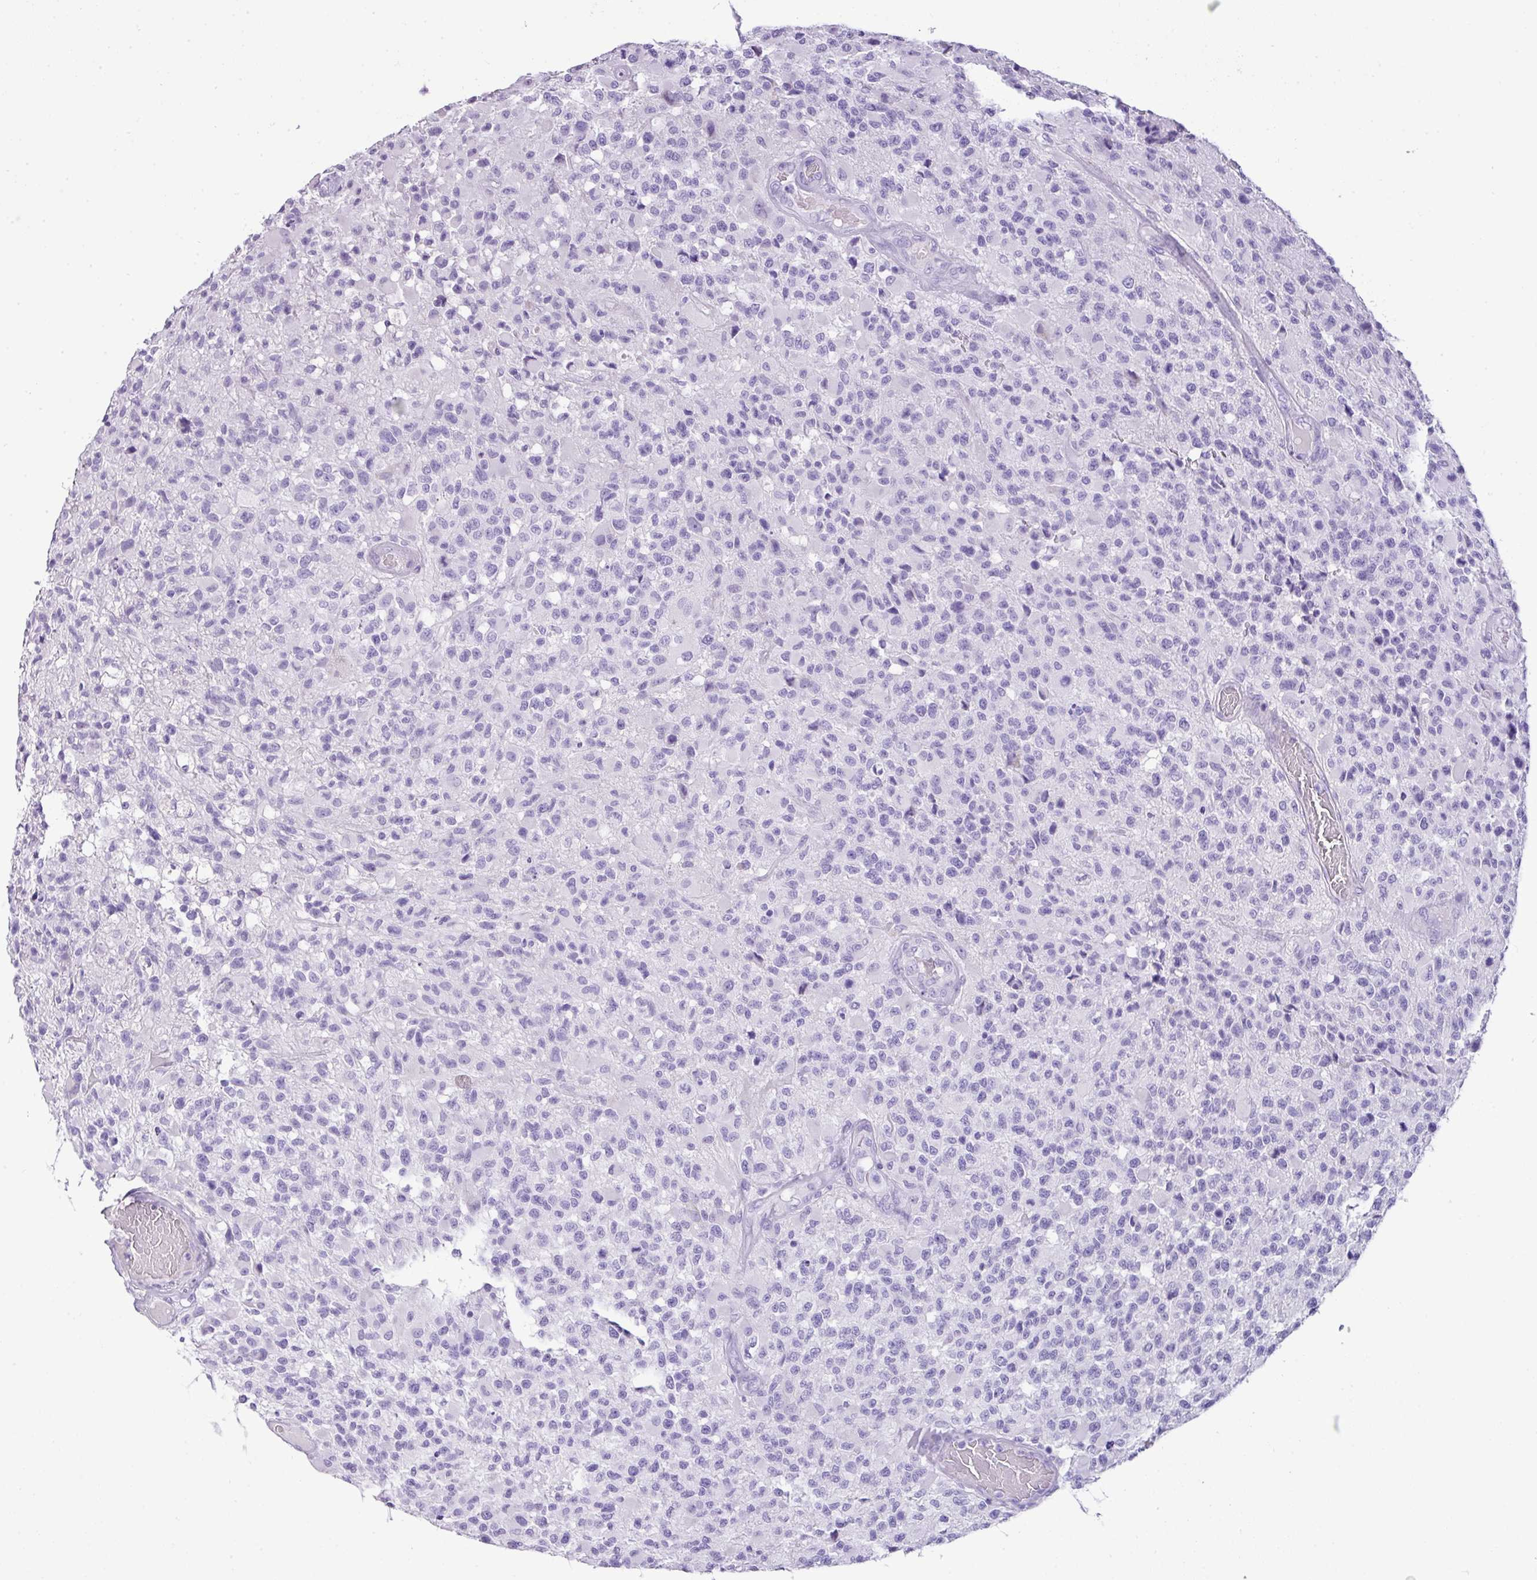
{"staining": {"intensity": "negative", "quantity": "none", "location": "none"}, "tissue": "glioma", "cell_type": "Tumor cells", "image_type": "cancer", "snomed": [{"axis": "morphology", "description": "Glioma, malignant, High grade"}, {"axis": "morphology", "description": "Glioblastoma, NOS"}, {"axis": "topography", "description": "Brain"}], "caption": "Micrograph shows no protein positivity in tumor cells of malignant glioma (high-grade) tissue.", "gene": "TNP1", "patient": {"sex": "male", "age": 60}}